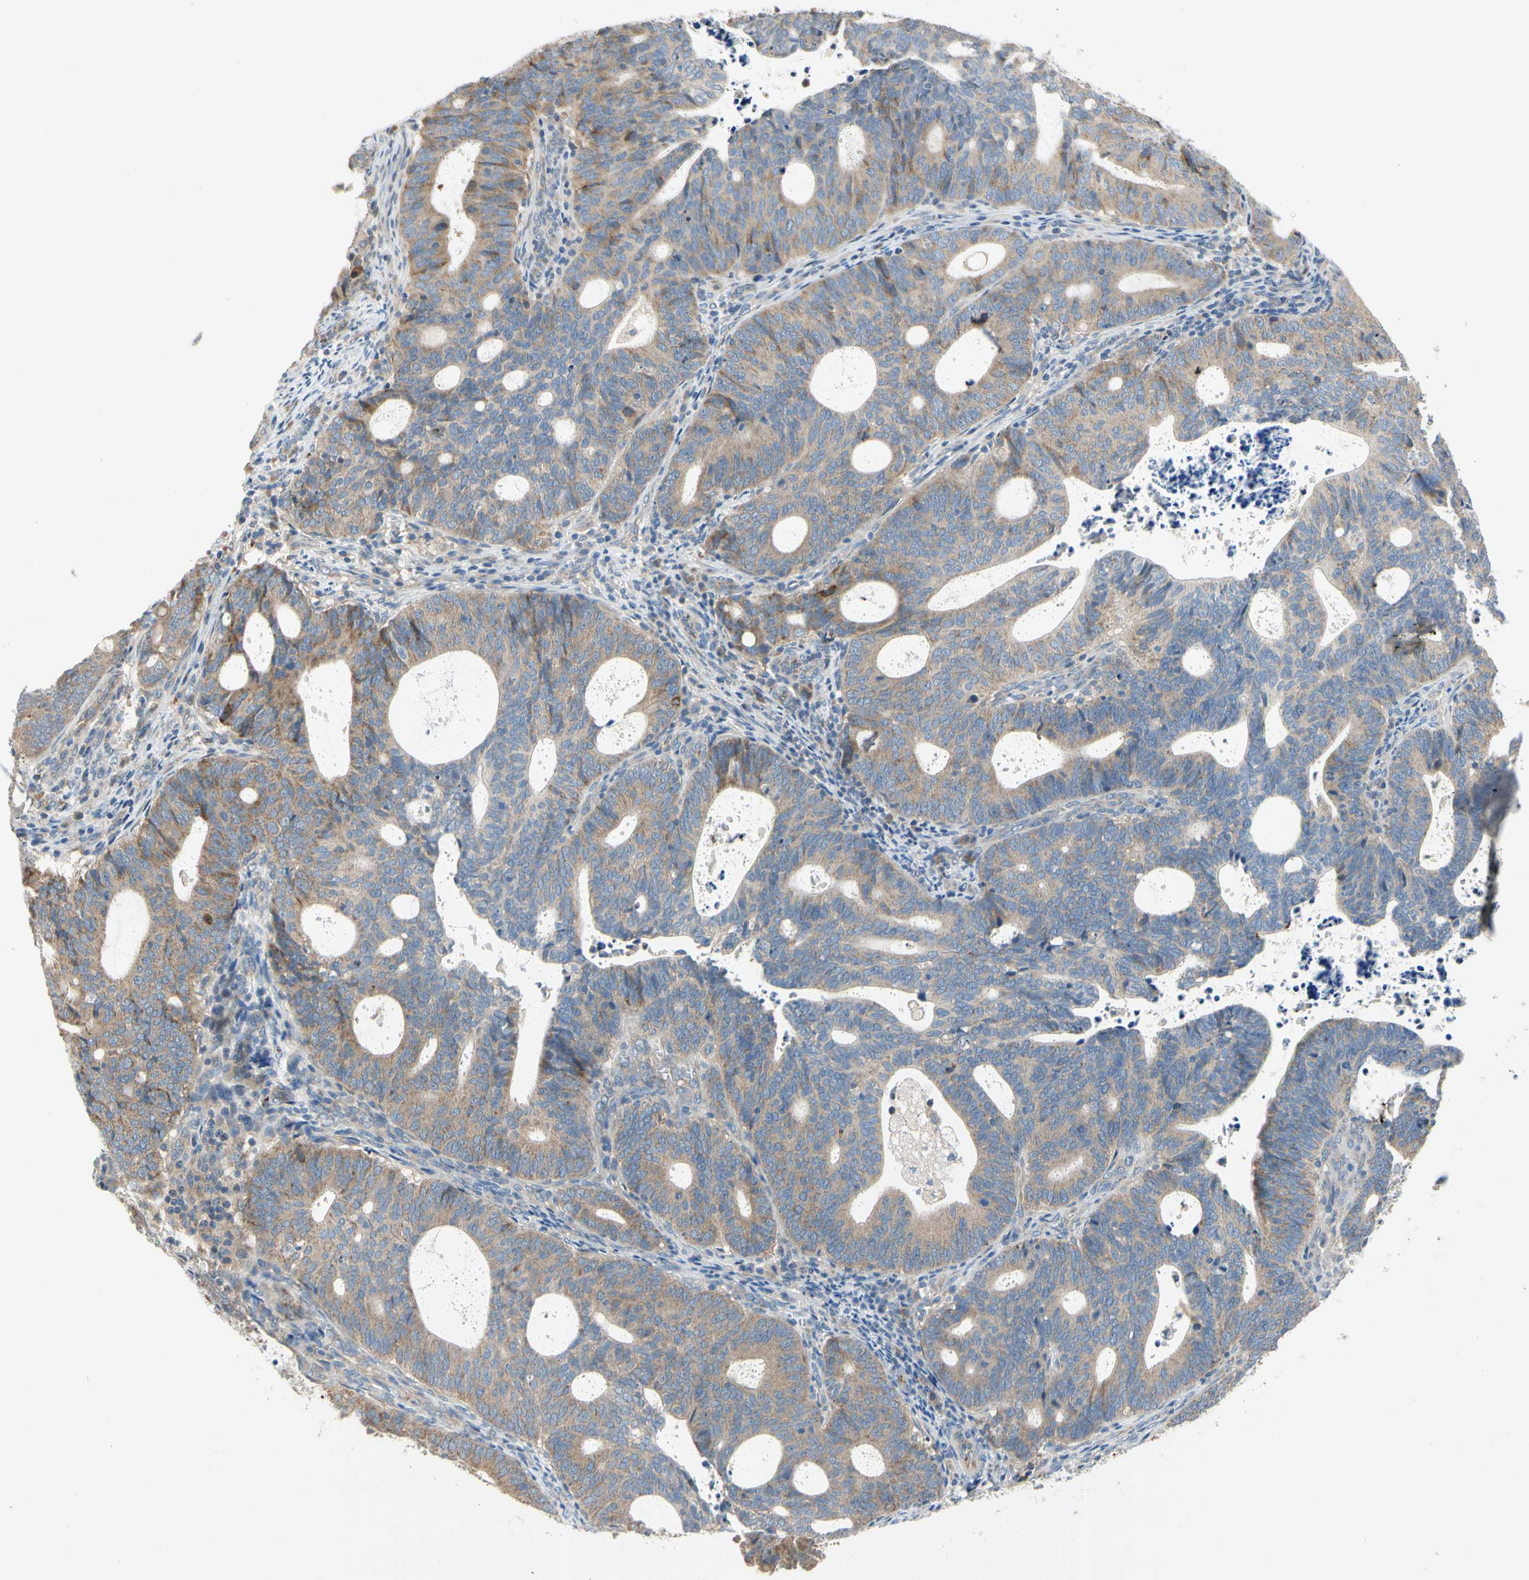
{"staining": {"intensity": "moderate", "quantity": ">75%", "location": "cytoplasmic/membranous"}, "tissue": "endometrial cancer", "cell_type": "Tumor cells", "image_type": "cancer", "snomed": [{"axis": "morphology", "description": "Adenocarcinoma, NOS"}, {"axis": "topography", "description": "Uterus"}], "caption": "The photomicrograph reveals a brown stain indicating the presence of a protein in the cytoplasmic/membranous of tumor cells in endometrial cancer (adenocarcinoma). (DAB (3,3'-diaminobenzidine) IHC with brightfield microscopy, high magnification).", "gene": "KLHDC8B", "patient": {"sex": "female", "age": 83}}